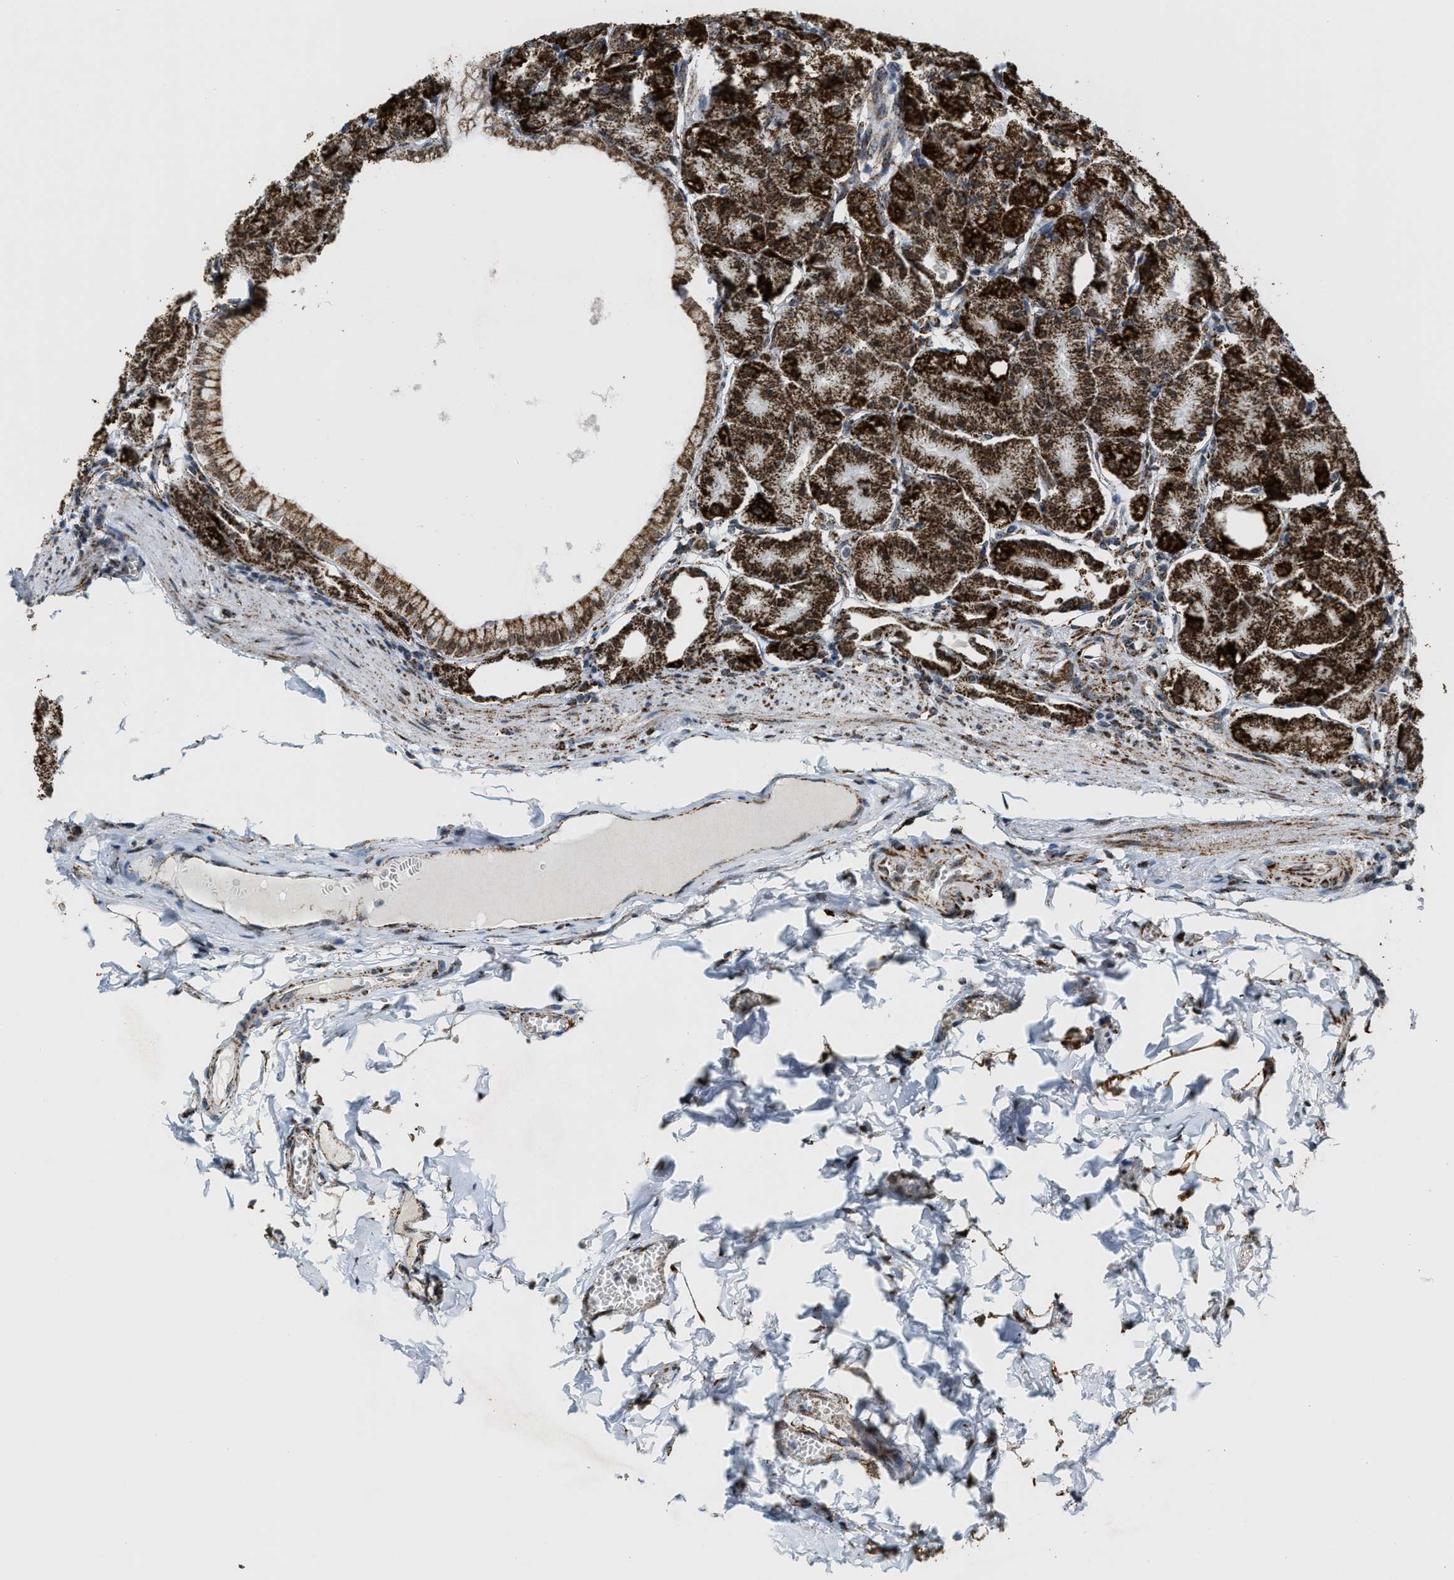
{"staining": {"intensity": "strong", "quantity": ">75%", "location": "cytoplasmic/membranous,nuclear"}, "tissue": "stomach", "cell_type": "Glandular cells", "image_type": "normal", "snomed": [{"axis": "morphology", "description": "Normal tissue, NOS"}, {"axis": "topography", "description": "Stomach, lower"}], "caption": "A brown stain highlights strong cytoplasmic/membranous,nuclear positivity of a protein in glandular cells of benign human stomach.", "gene": "HIBADH", "patient": {"sex": "male", "age": 71}}